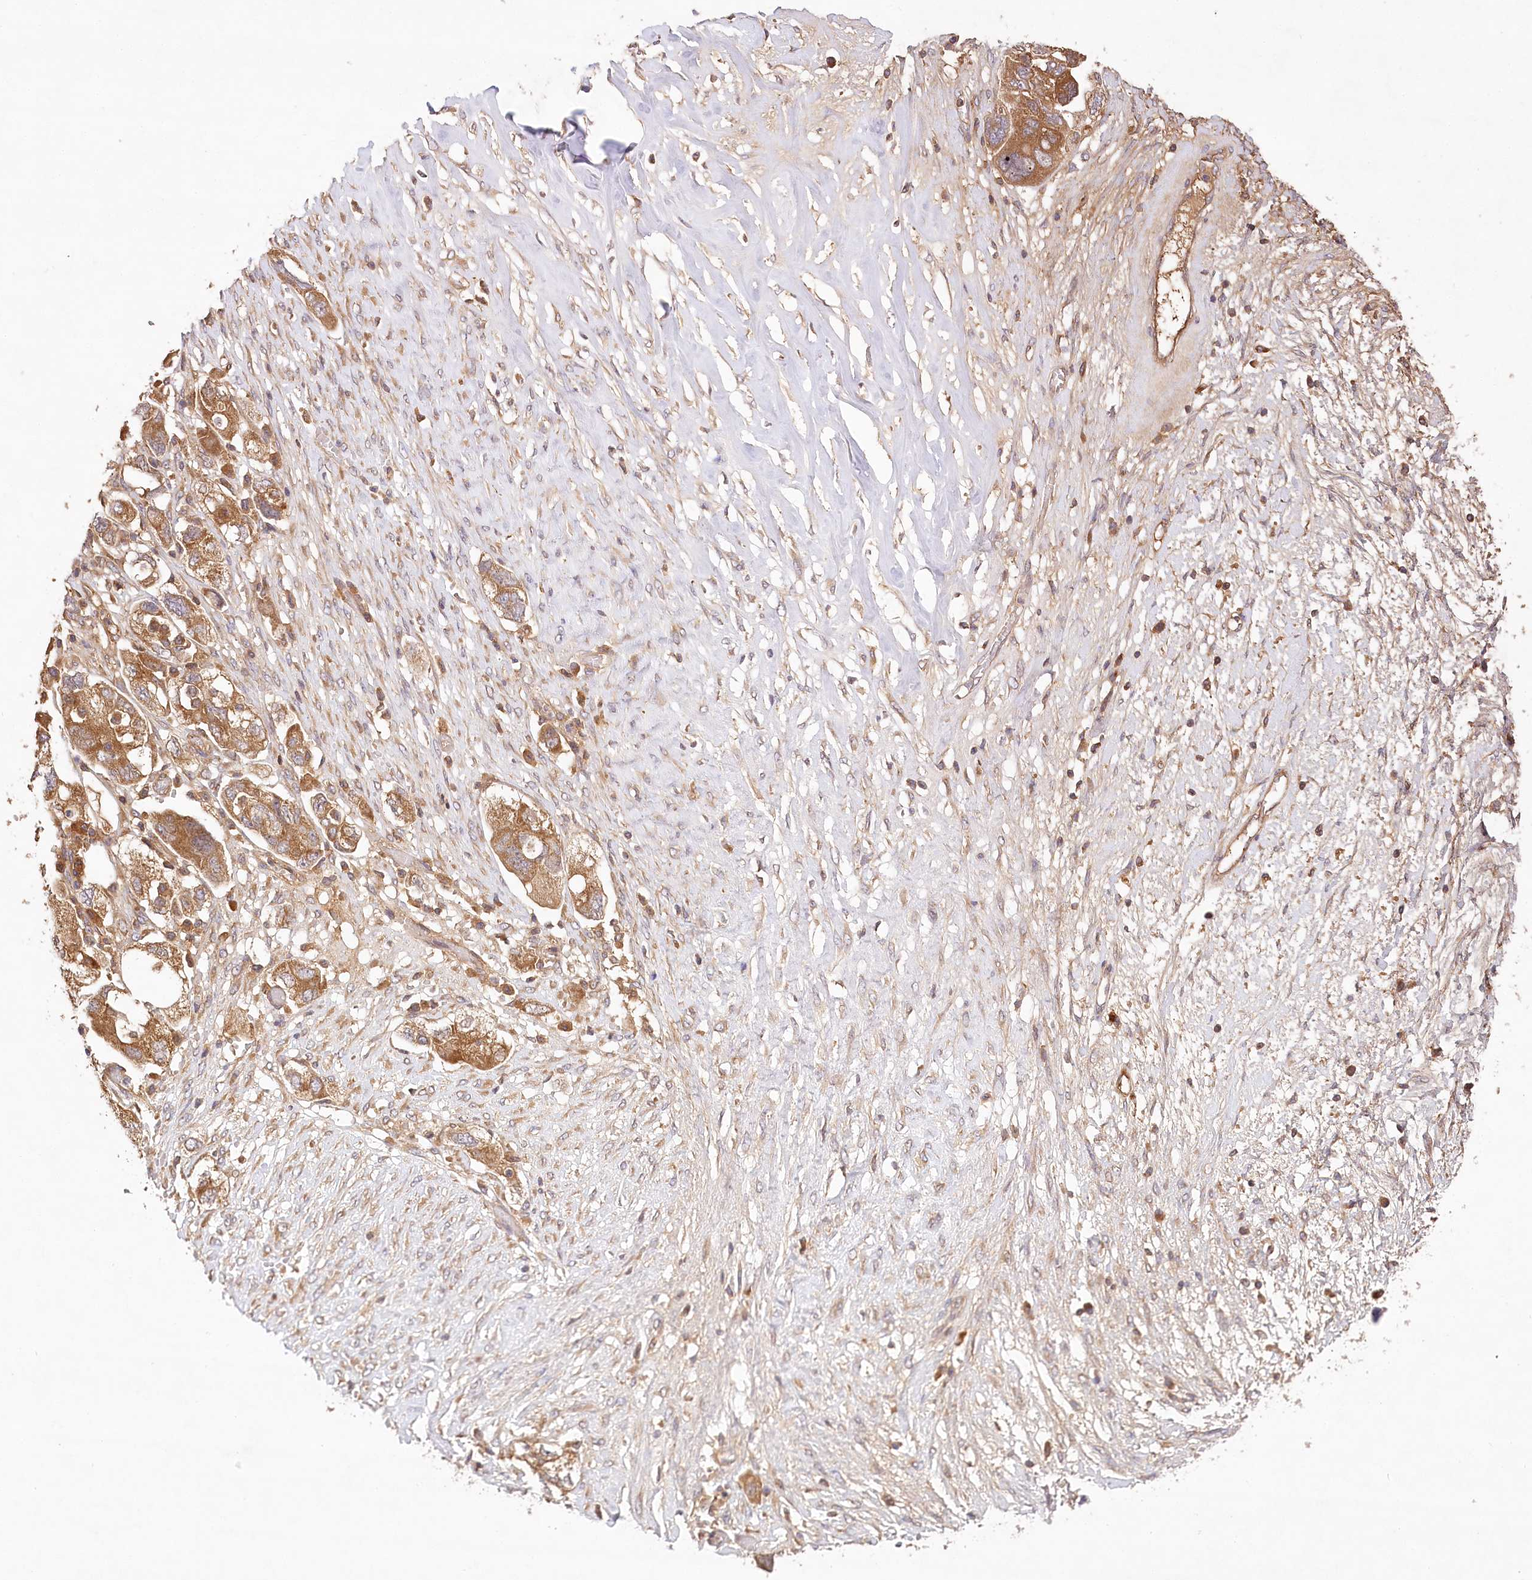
{"staining": {"intensity": "moderate", "quantity": ">75%", "location": "cytoplasmic/membranous"}, "tissue": "ovarian cancer", "cell_type": "Tumor cells", "image_type": "cancer", "snomed": [{"axis": "morphology", "description": "Carcinoma, NOS"}, {"axis": "morphology", "description": "Cystadenocarcinoma, serous, NOS"}, {"axis": "topography", "description": "Ovary"}], "caption": "IHC micrograph of ovarian cancer (carcinoma) stained for a protein (brown), which demonstrates medium levels of moderate cytoplasmic/membranous positivity in about >75% of tumor cells.", "gene": "LSS", "patient": {"sex": "female", "age": 69}}